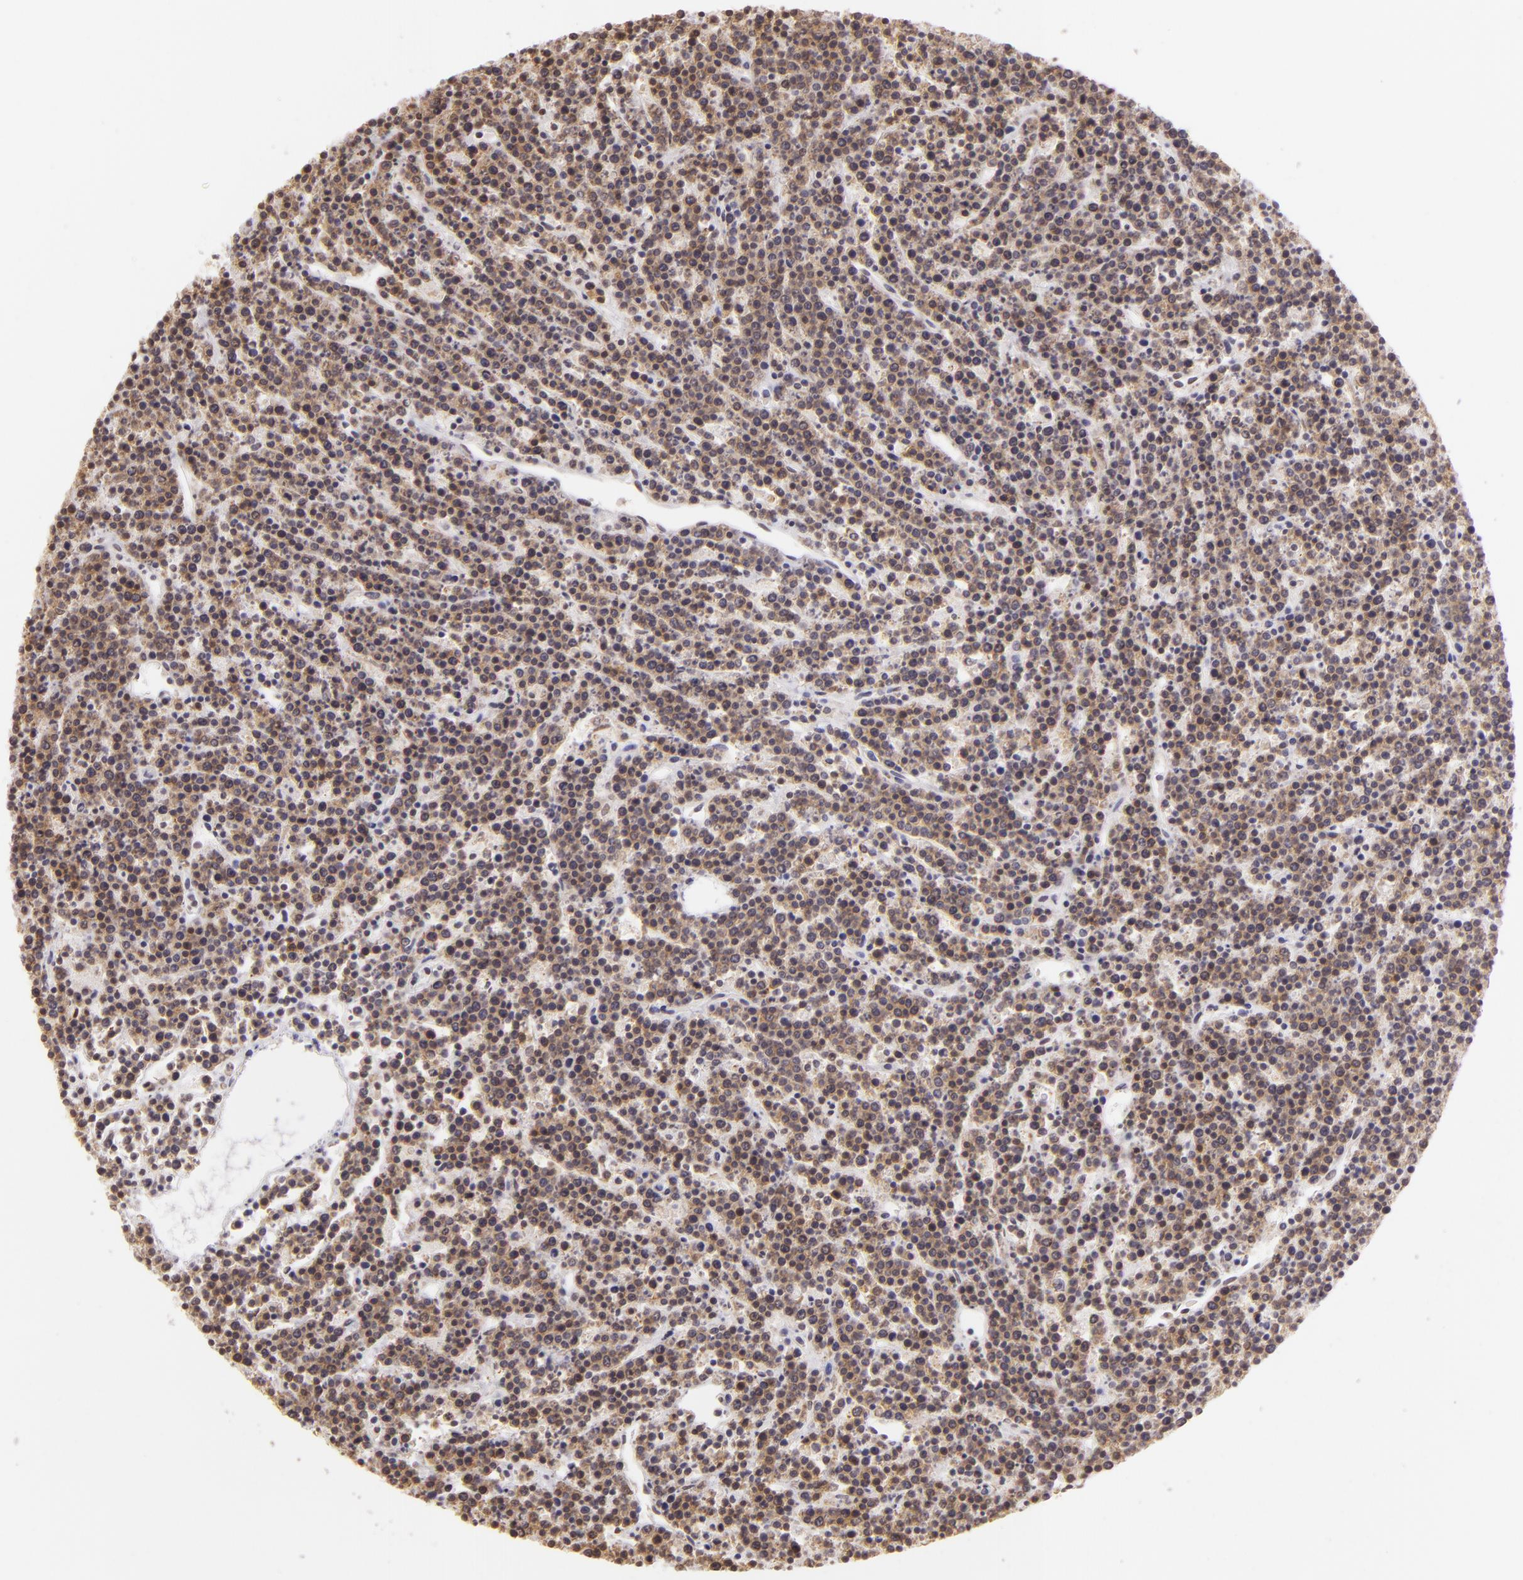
{"staining": {"intensity": "strong", "quantity": ">75%", "location": "cytoplasmic/membranous"}, "tissue": "lymphoma", "cell_type": "Tumor cells", "image_type": "cancer", "snomed": [{"axis": "morphology", "description": "Malignant lymphoma, non-Hodgkin's type, High grade"}, {"axis": "topography", "description": "Ovary"}], "caption": "Protein staining demonstrates strong cytoplasmic/membranous expression in about >75% of tumor cells in lymphoma.", "gene": "IMPDH1", "patient": {"sex": "female", "age": 56}}